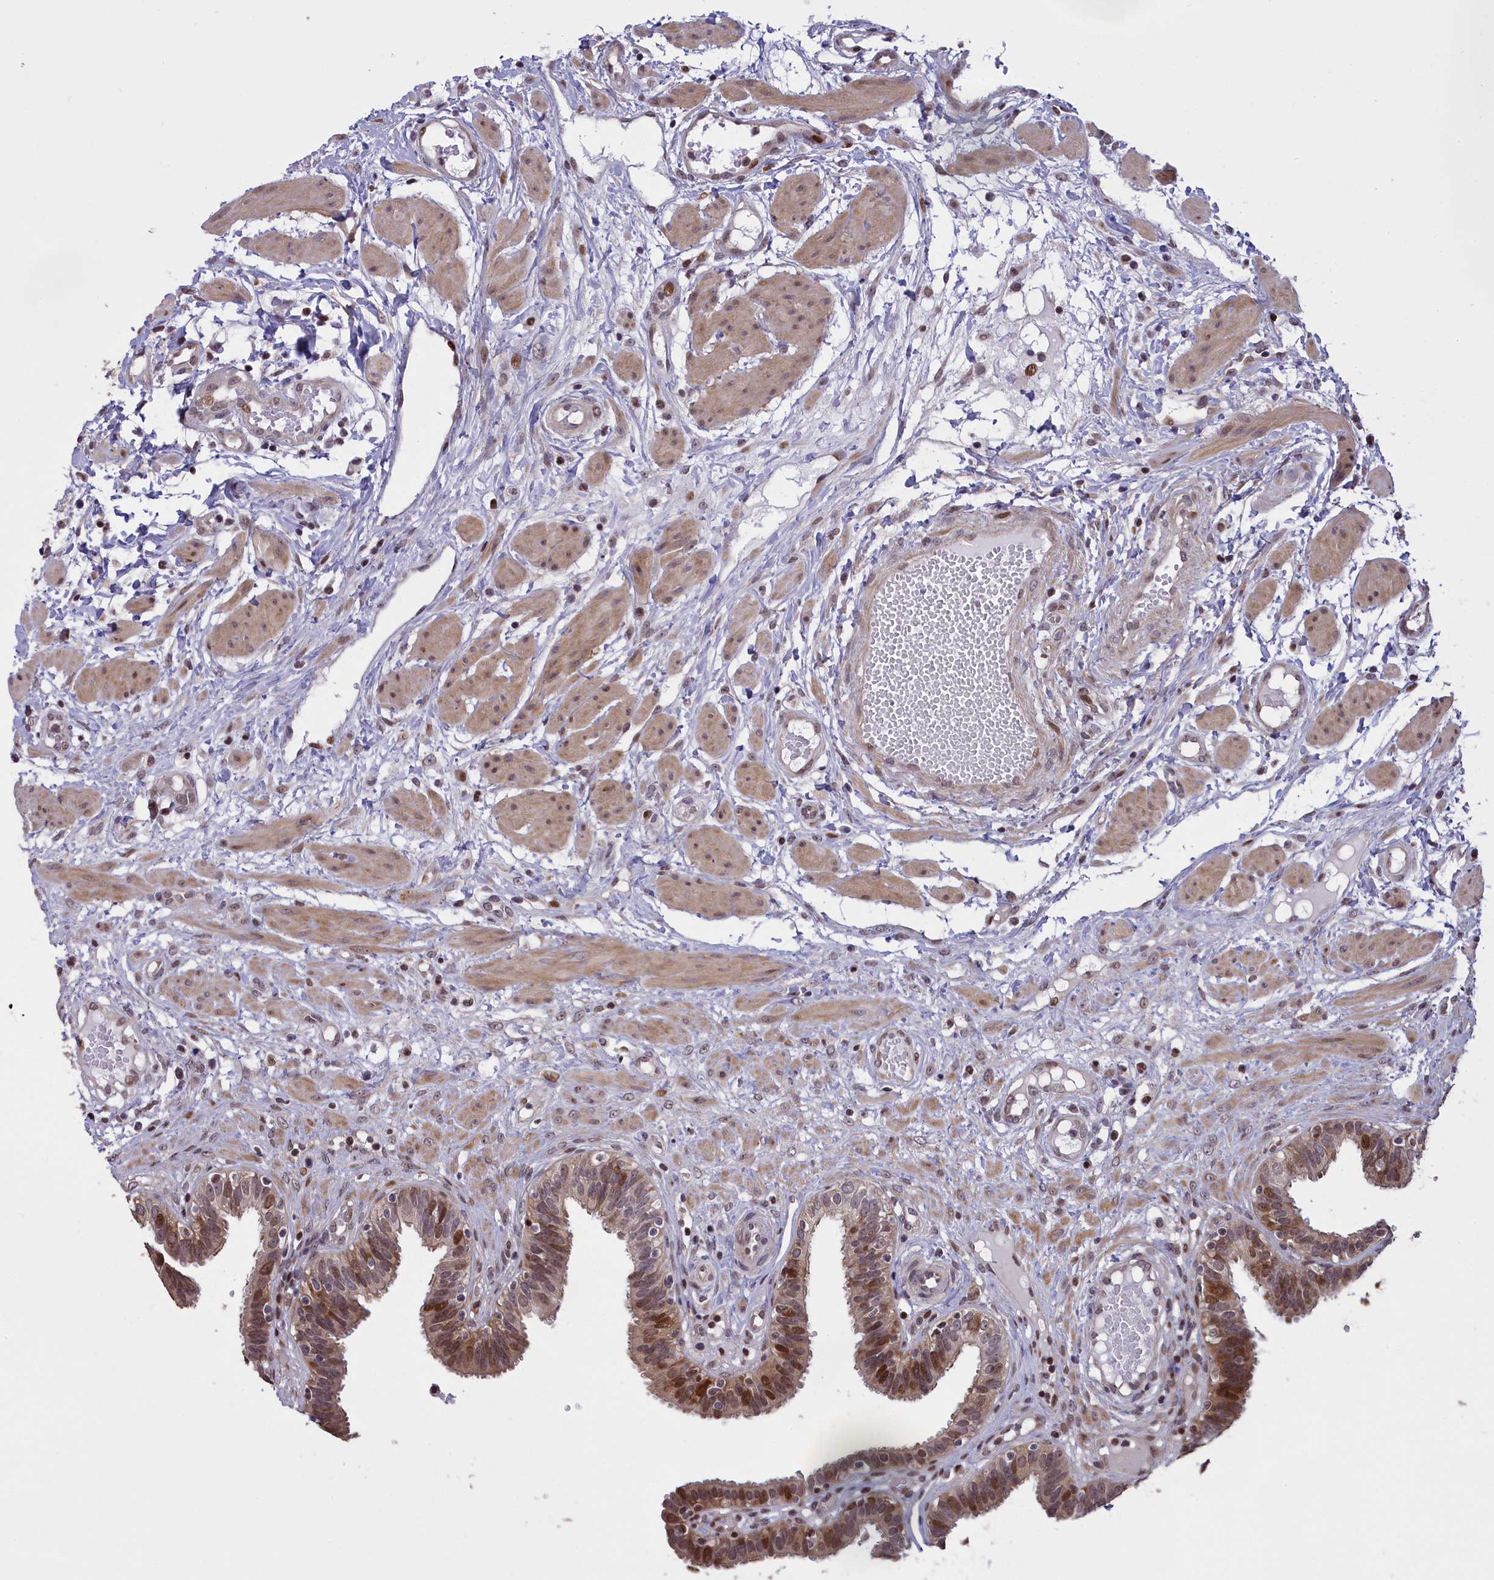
{"staining": {"intensity": "moderate", "quantity": "25%-75%", "location": "cytoplasmic/membranous,nuclear"}, "tissue": "fallopian tube", "cell_type": "Glandular cells", "image_type": "normal", "snomed": [{"axis": "morphology", "description": "Normal tissue, NOS"}, {"axis": "topography", "description": "Fallopian tube"}, {"axis": "topography", "description": "Placenta"}], "caption": "A brown stain highlights moderate cytoplasmic/membranous,nuclear positivity of a protein in glandular cells of benign fallopian tube. (brown staining indicates protein expression, while blue staining denotes nuclei).", "gene": "RELB", "patient": {"sex": "female", "age": 32}}